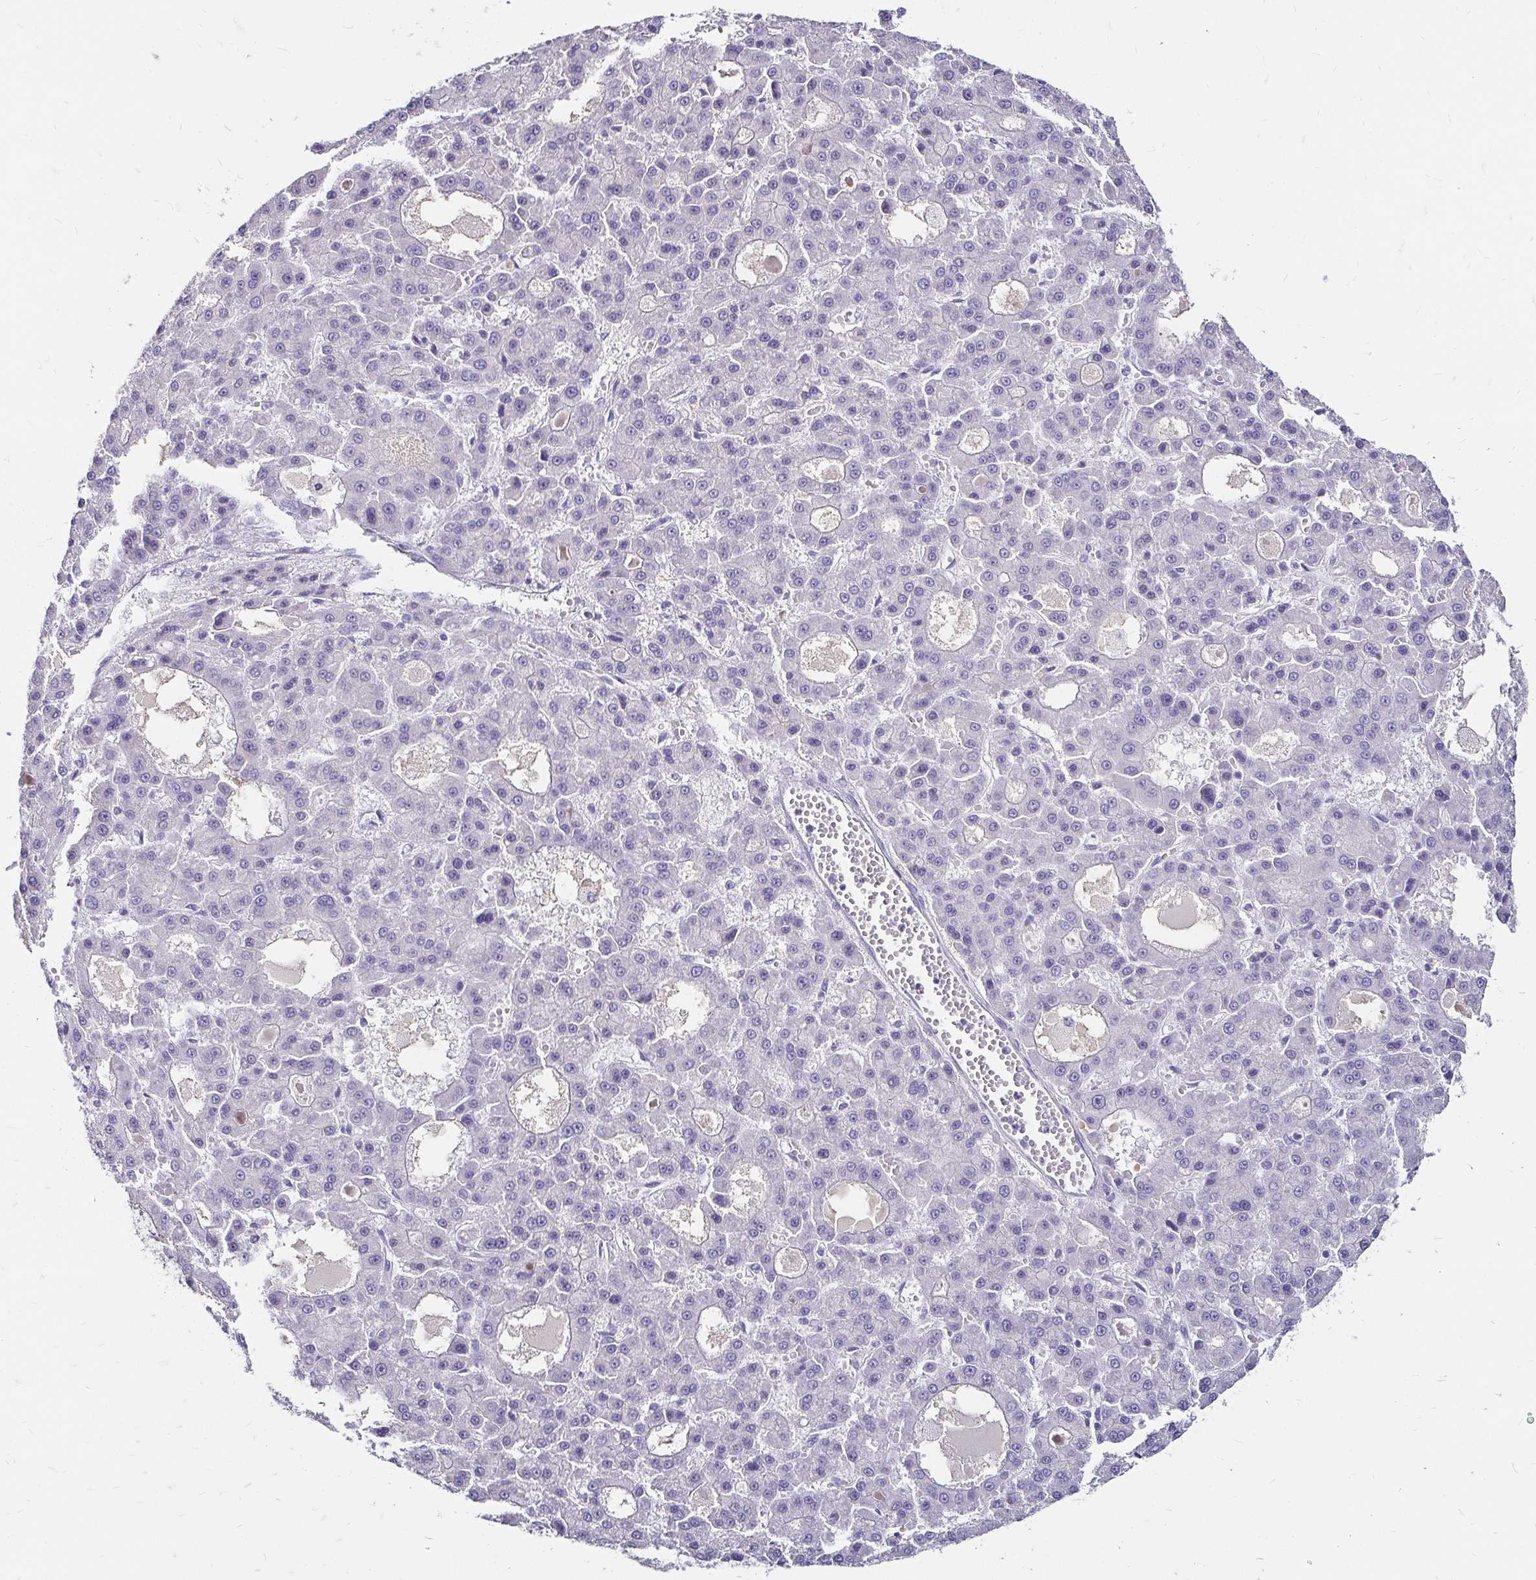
{"staining": {"intensity": "negative", "quantity": "none", "location": "none"}, "tissue": "liver cancer", "cell_type": "Tumor cells", "image_type": "cancer", "snomed": [{"axis": "morphology", "description": "Carcinoma, Hepatocellular, NOS"}, {"axis": "topography", "description": "Liver"}], "caption": "Tumor cells show no significant protein staining in liver cancer. (IHC, brightfield microscopy, high magnification).", "gene": "SCG3", "patient": {"sex": "male", "age": 70}}